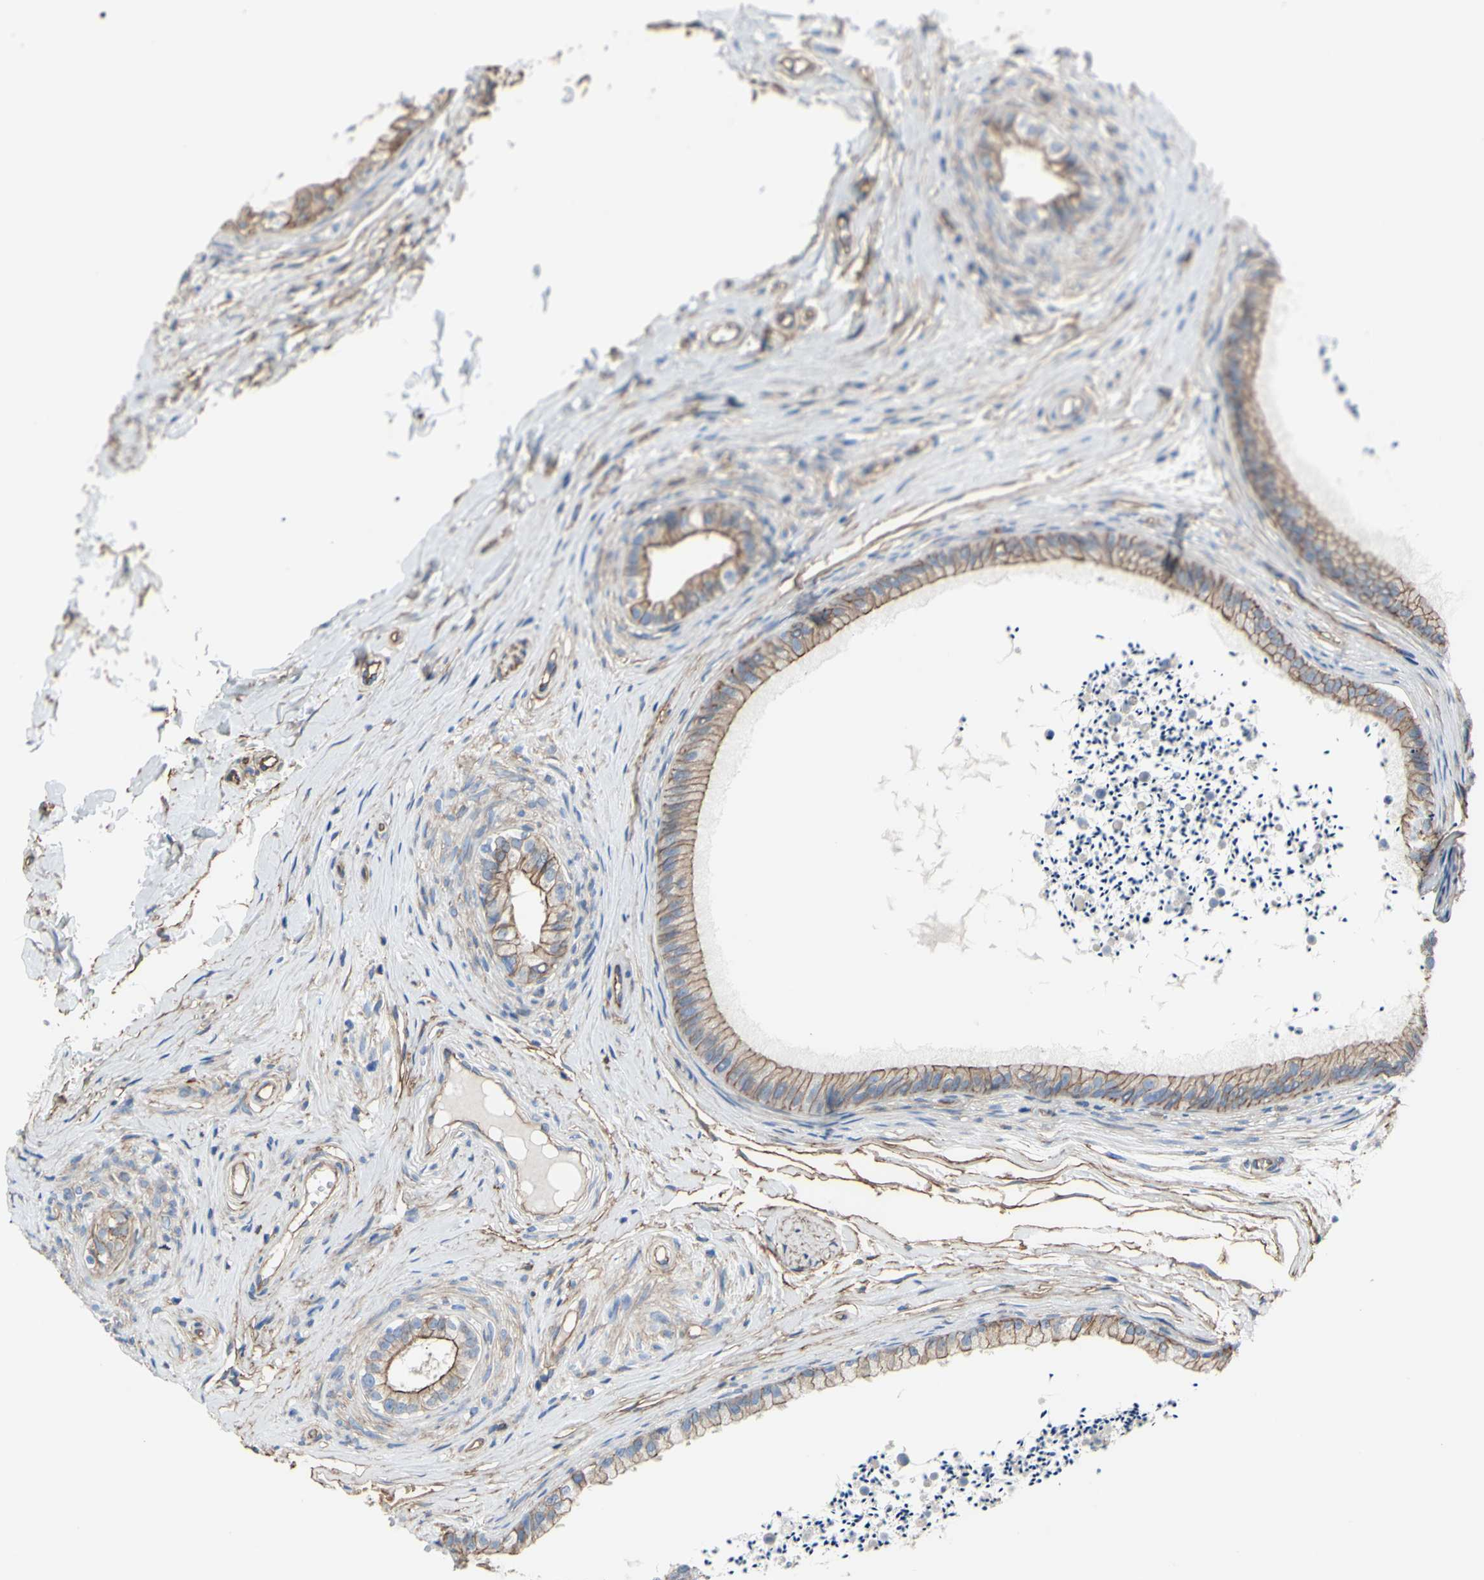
{"staining": {"intensity": "strong", "quantity": ">75%", "location": "cytoplasmic/membranous"}, "tissue": "epididymis", "cell_type": "Glandular cells", "image_type": "normal", "snomed": [{"axis": "morphology", "description": "Normal tissue, NOS"}, {"axis": "topography", "description": "Epididymis"}], "caption": "Immunohistochemical staining of unremarkable epididymis shows high levels of strong cytoplasmic/membranous expression in approximately >75% of glandular cells.", "gene": "TPBG", "patient": {"sex": "male", "age": 56}}